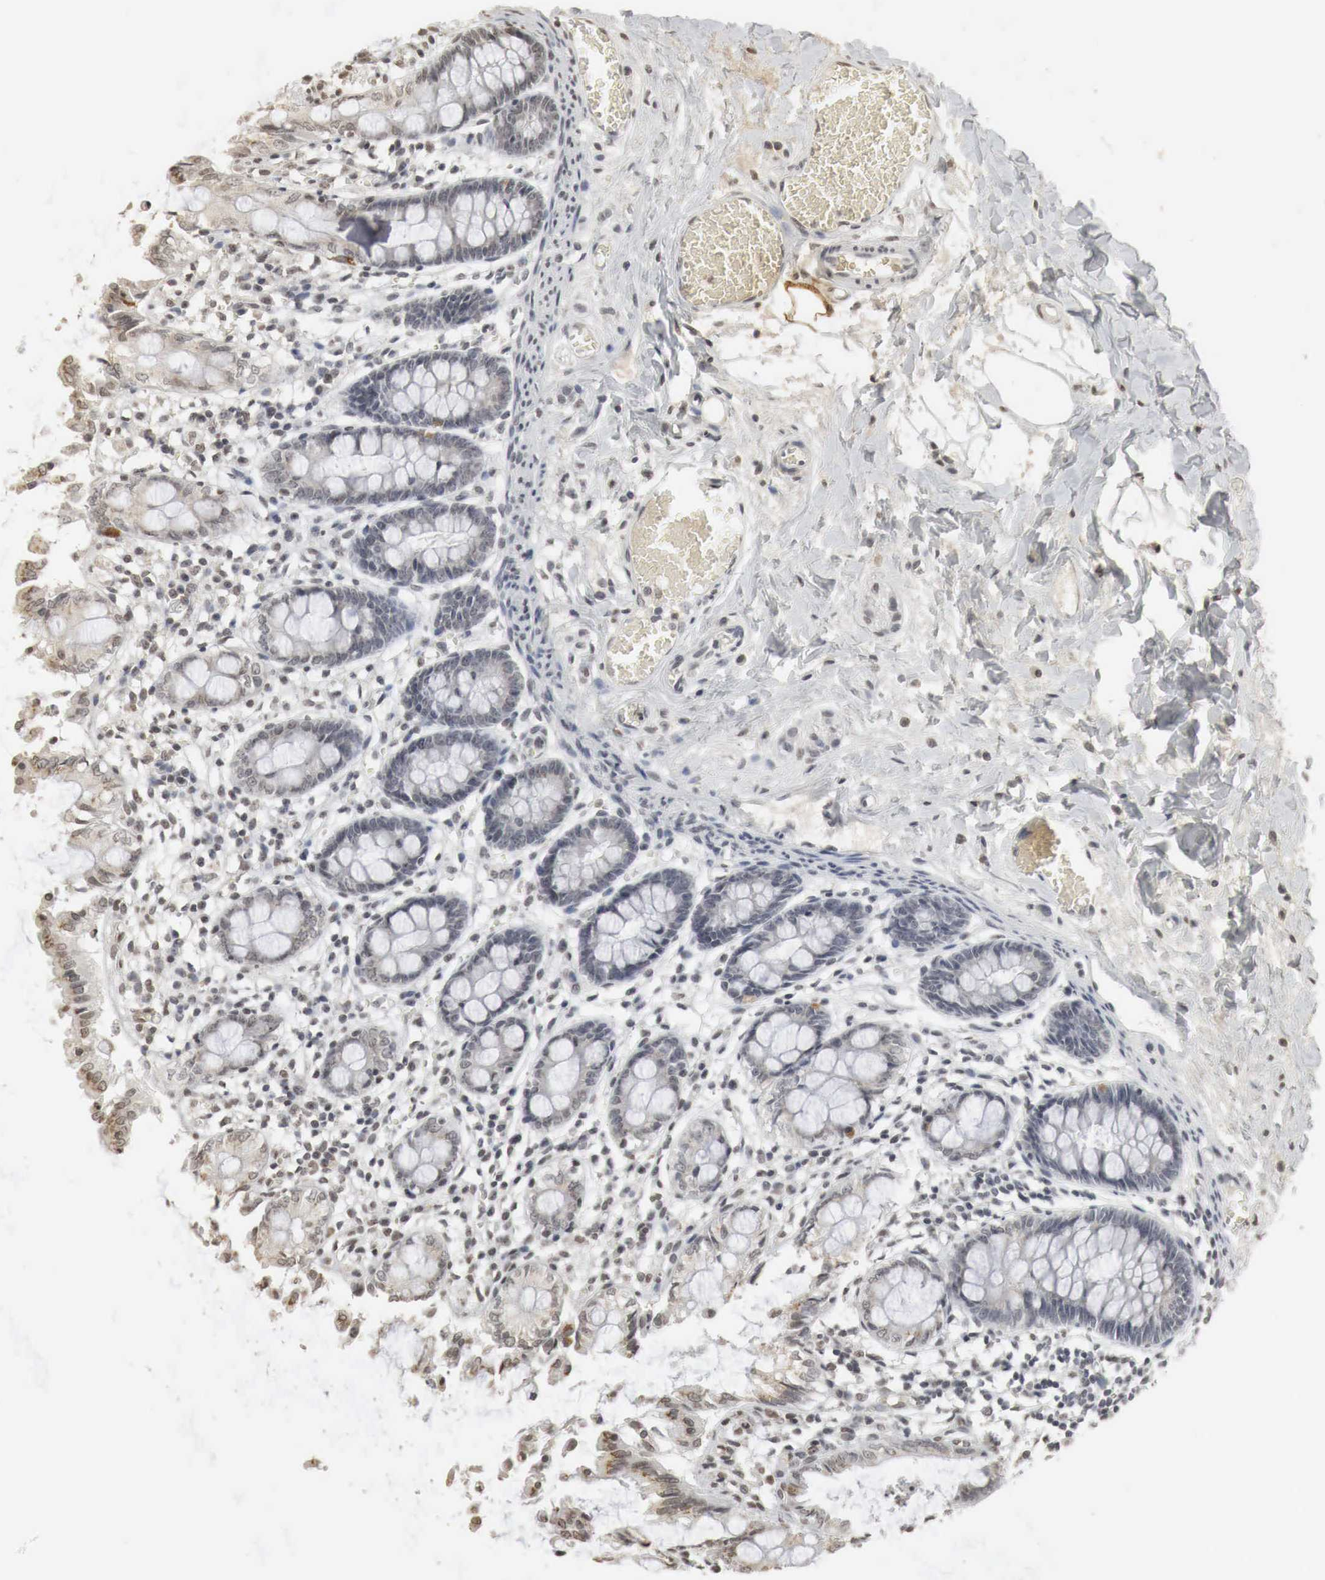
{"staining": {"intensity": "moderate", "quantity": ">75%", "location": "nuclear"}, "tissue": "colon", "cell_type": "Endothelial cells", "image_type": "normal", "snomed": [{"axis": "morphology", "description": "Normal tissue, NOS"}, {"axis": "topography", "description": "Colon"}], "caption": "This image demonstrates immunohistochemistry staining of normal human colon, with medium moderate nuclear staining in about >75% of endothelial cells.", "gene": "ERBB4", "patient": {"sex": "male", "age": 1}}